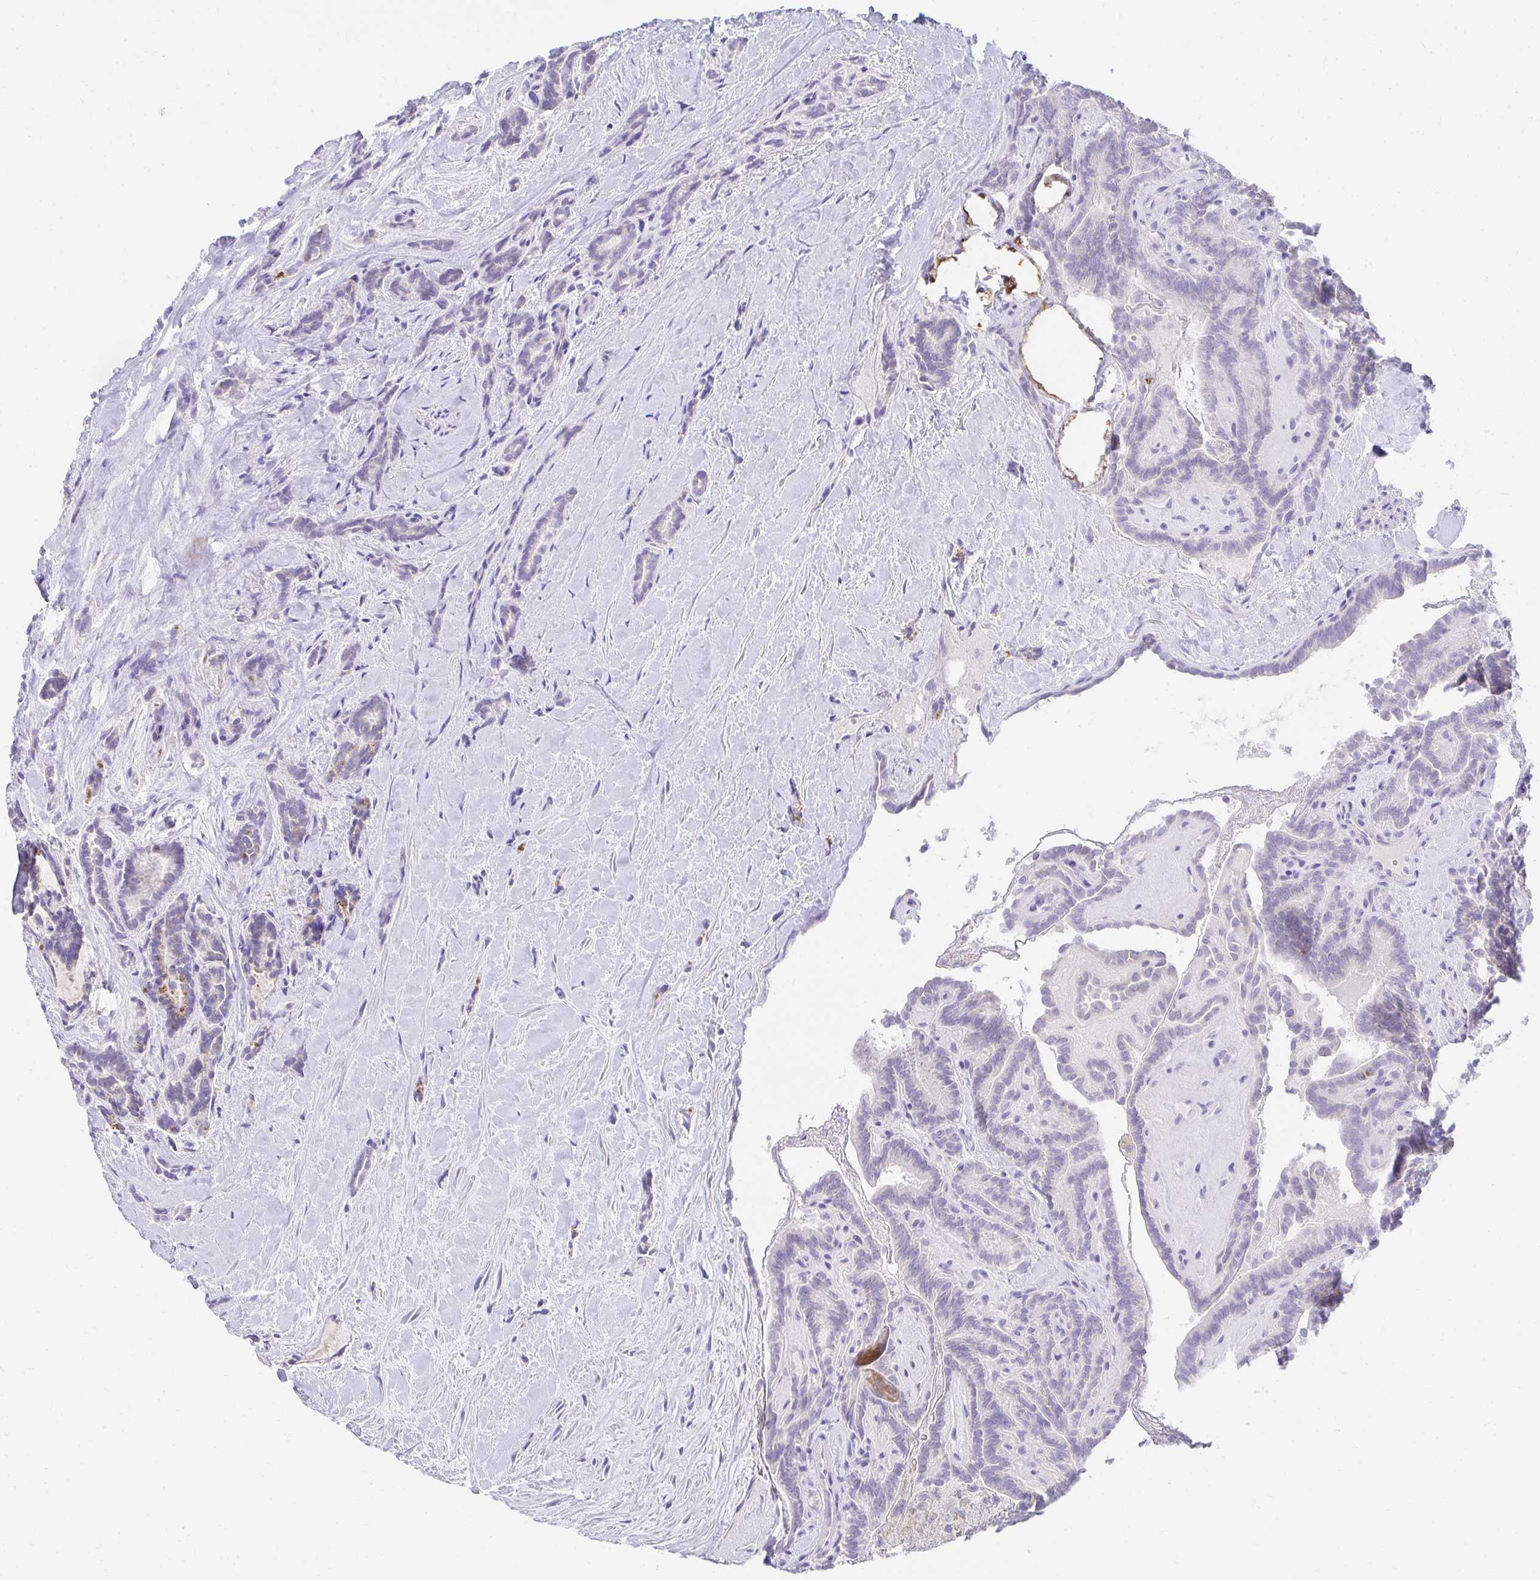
{"staining": {"intensity": "moderate", "quantity": "<25%", "location": "cytoplasmic/membranous"}, "tissue": "thyroid cancer", "cell_type": "Tumor cells", "image_type": "cancer", "snomed": [{"axis": "morphology", "description": "Papillary adenocarcinoma, NOS"}, {"axis": "topography", "description": "Thyroid gland"}], "caption": "DAB immunohistochemical staining of thyroid papillary adenocarcinoma shows moderate cytoplasmic/membranous protein staining in about <25% of tumor cells. (IHC, brightfield microscopy, high magnification).", "gene": "PRRG3", "patient": {"sex": "female", "age": 21}}